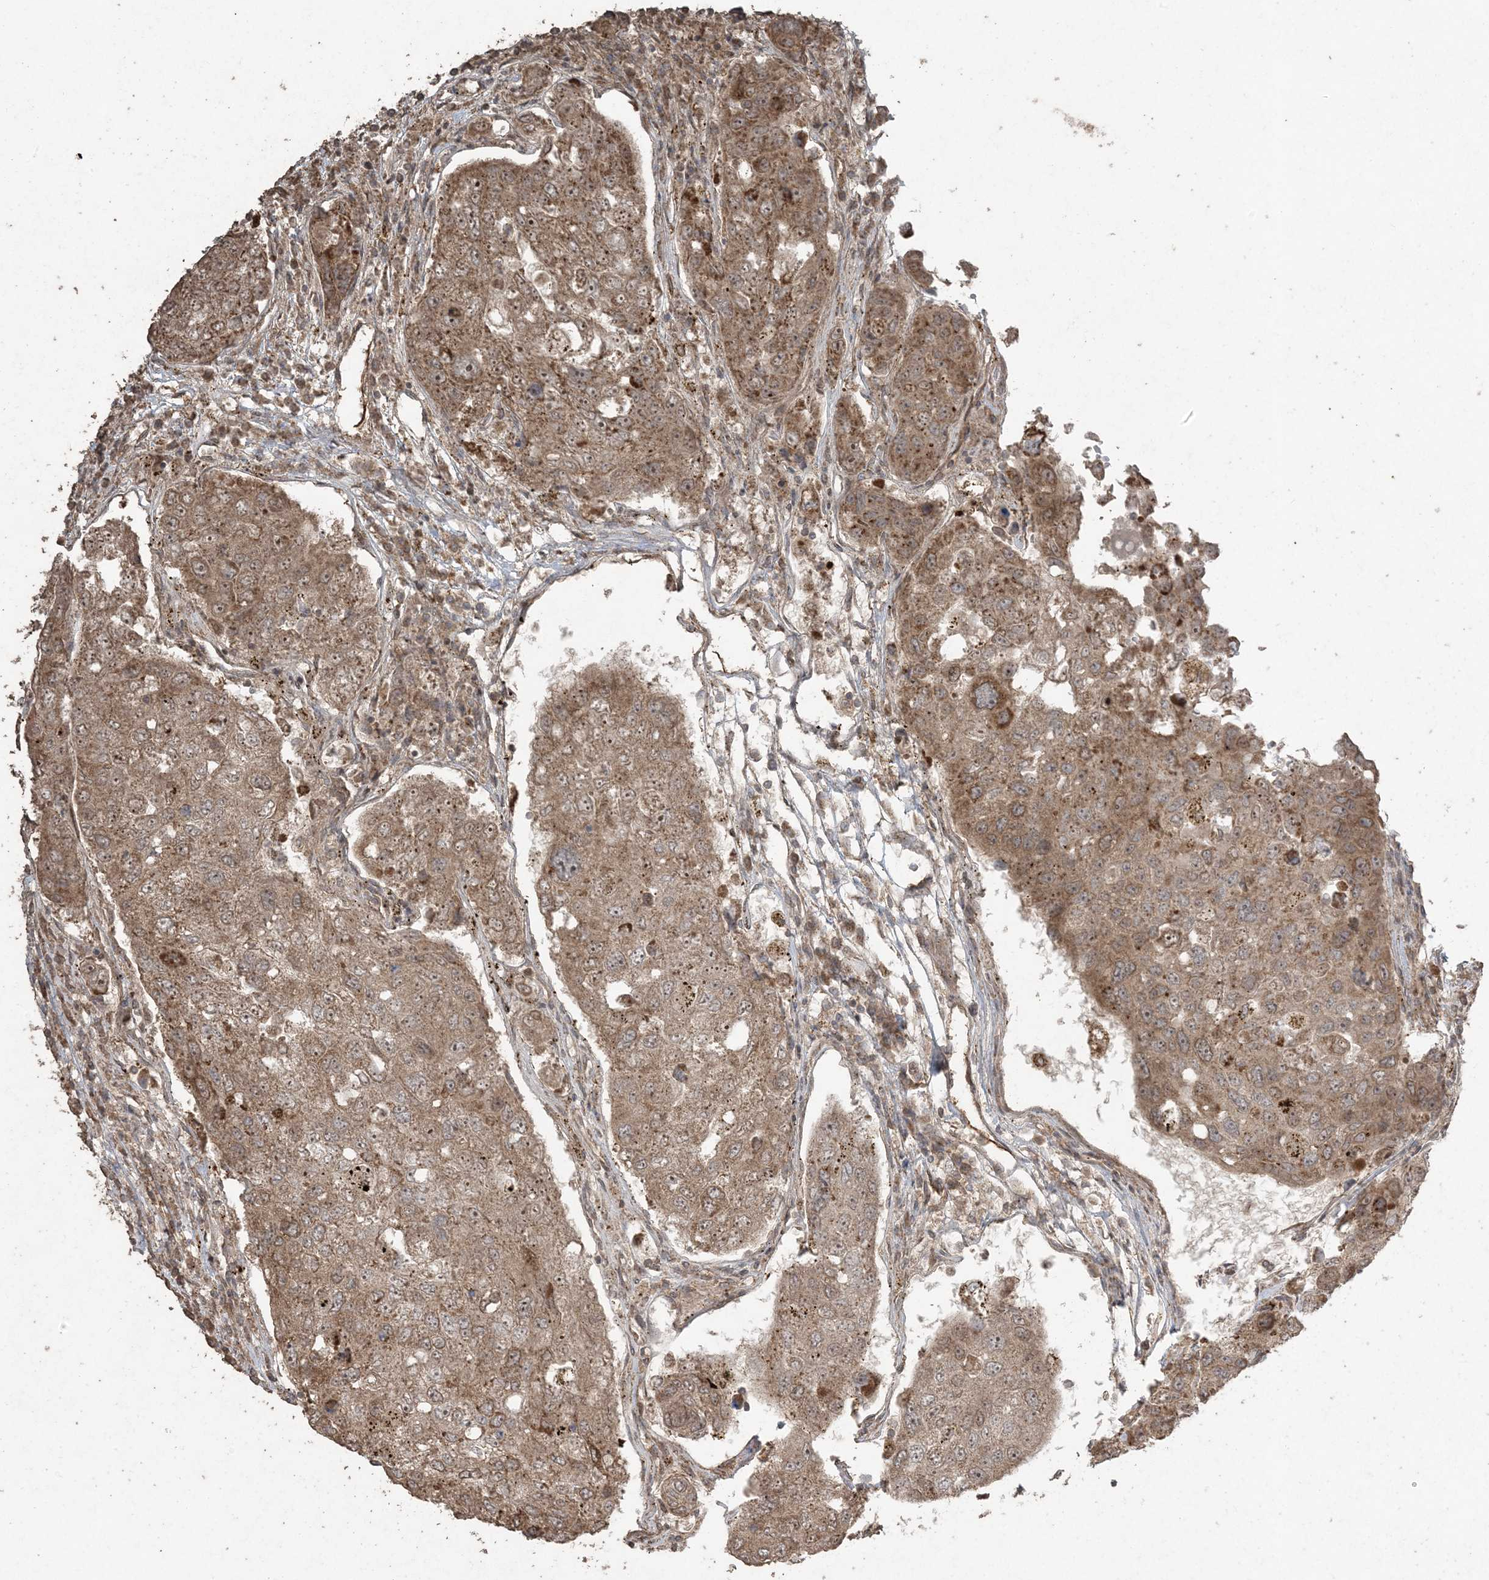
{"staining": {"intensity": "moderate", "quantity": ">75%", "location": "cytoplasmic/membranous"}, "tissue": "urothelial cancer", "cell_type": "Tumor cells", "image_type": "cancer", "snomed": [{"axis": "morphology", "description": "Urothelial carcinoma, High grade"}, {"axis": "topography", "description": "Lymph node"}, {"axis": "topography", "description": "Urinary bladder"}], "caption": "Tumor cells demonstrate medium levels of moderate cytoplasmic/membranous positivity in approximately >75% of cells in human urothelial carcinoma (high-grade).", "gene": "DDX19B", "patient": {"sex": "male", "age": 51}}